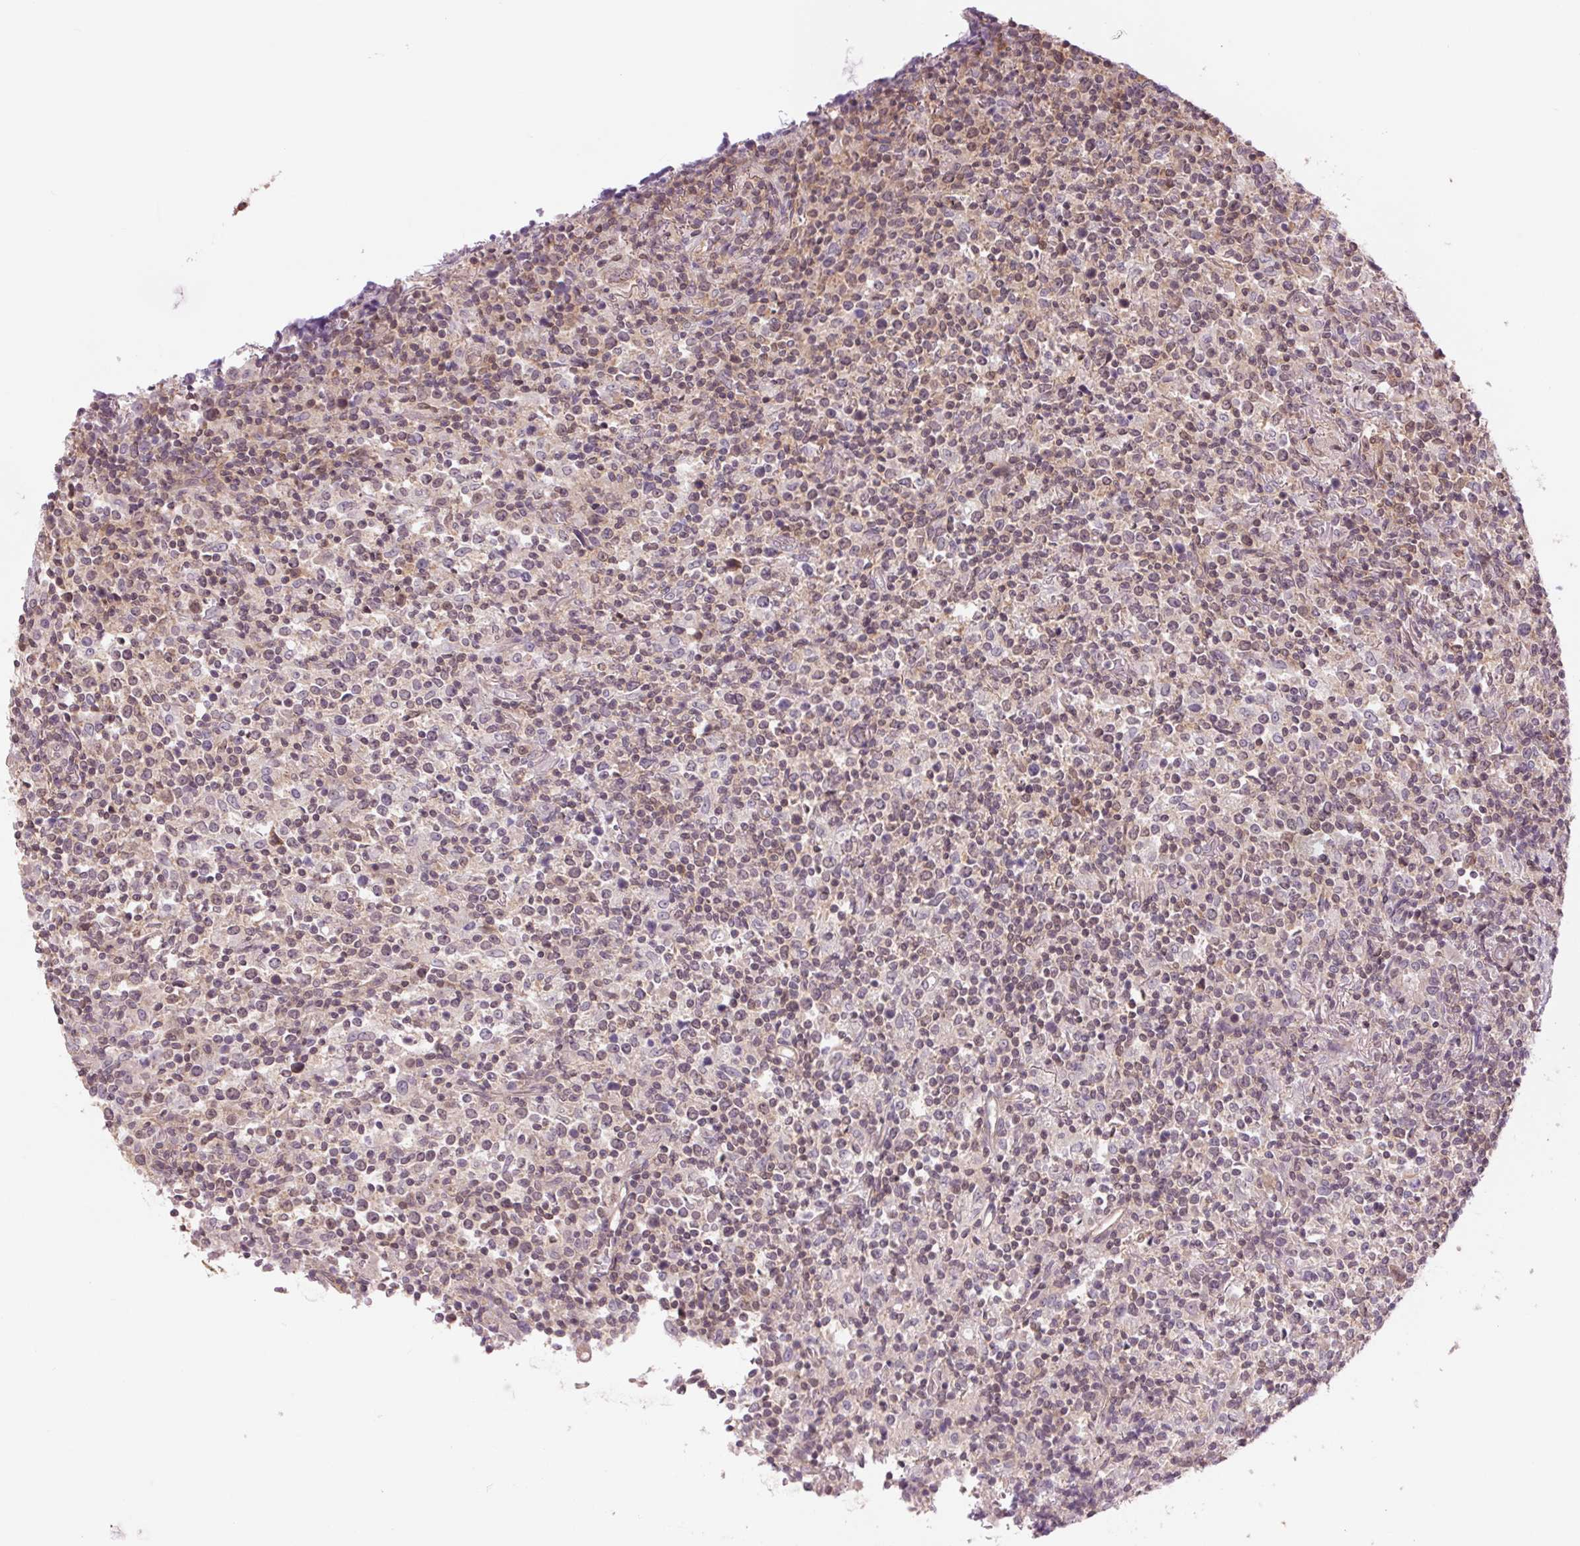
{"staining": {"intensity": "weak", "quantity": "<25%", "location": "cytoplasmic/membranous,nuclear"}, "tissue": "lymphoma", "cell_type": "Tumor cells", "image_type": "cancer", "snomed": [{"axis": "morphology", "description": "Malignant lymphoma, non-Hodgkin's type, High grade"}, {"axis": "topography", "description": "Lung"}], "caption": "Protein analysis of lymphoma reveals no significant staining in tumor cells.", "gene": "SH3RF2", "patient": {"sex": "male", "age": 79}}